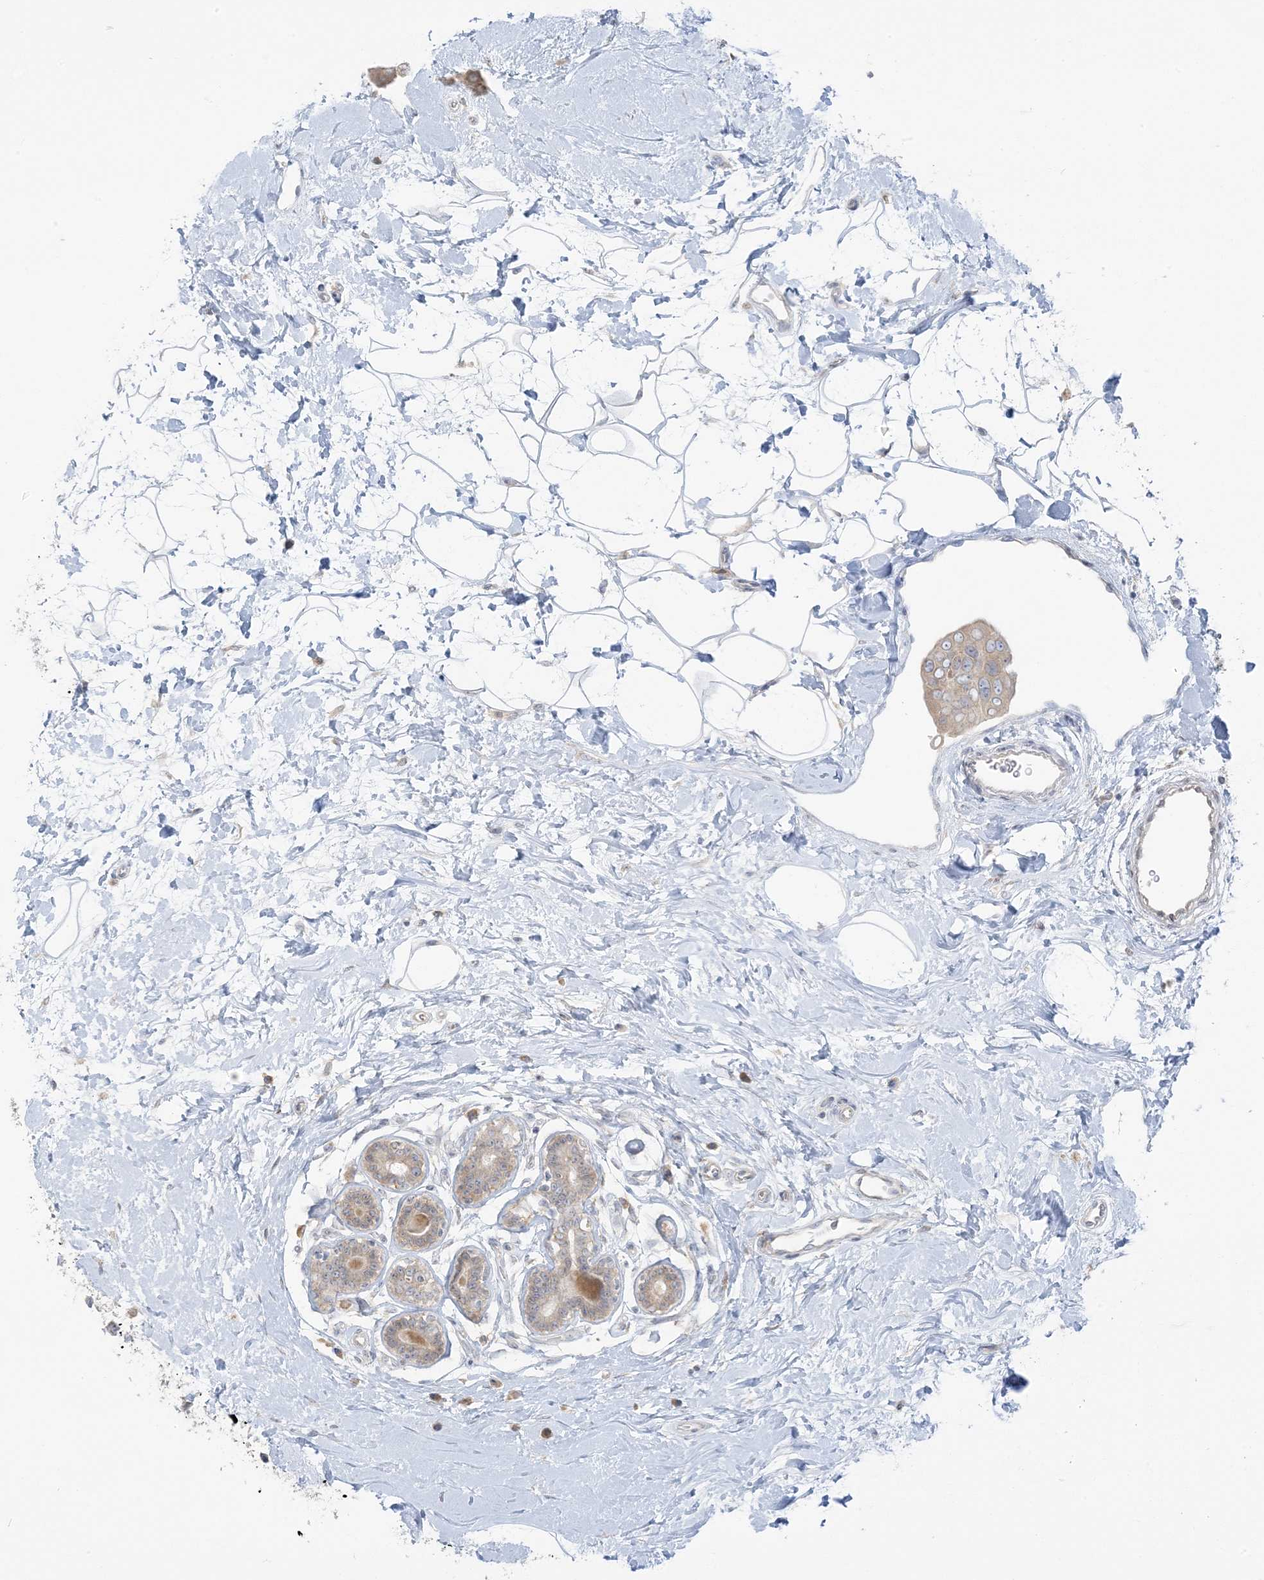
{"staining": {"intensity": "weak", "quantity": ">75%", "location": "cytoplasmic/membranous"}, "tissue": "breast cancer", "cell_type": "Tumor cells", "image_type": "cancer", "snomed": [{"axis": "morphology", "description": "Normal tissue, NOS"}, {"axis": "morphology", "description": "Duct carcinoma"}, {"axis": "topography", "description": "Breast"}], "caption": "Immunohistochemistry image of breast cancer (intraductal carcinoma) stained for a protein (brown), which shows low levels of weak cytoplasmic/membranous expression in approximately >75% of tumor cells.", "gene": "EEFSEC", "patient": {"sex": "female", "age": 39}}